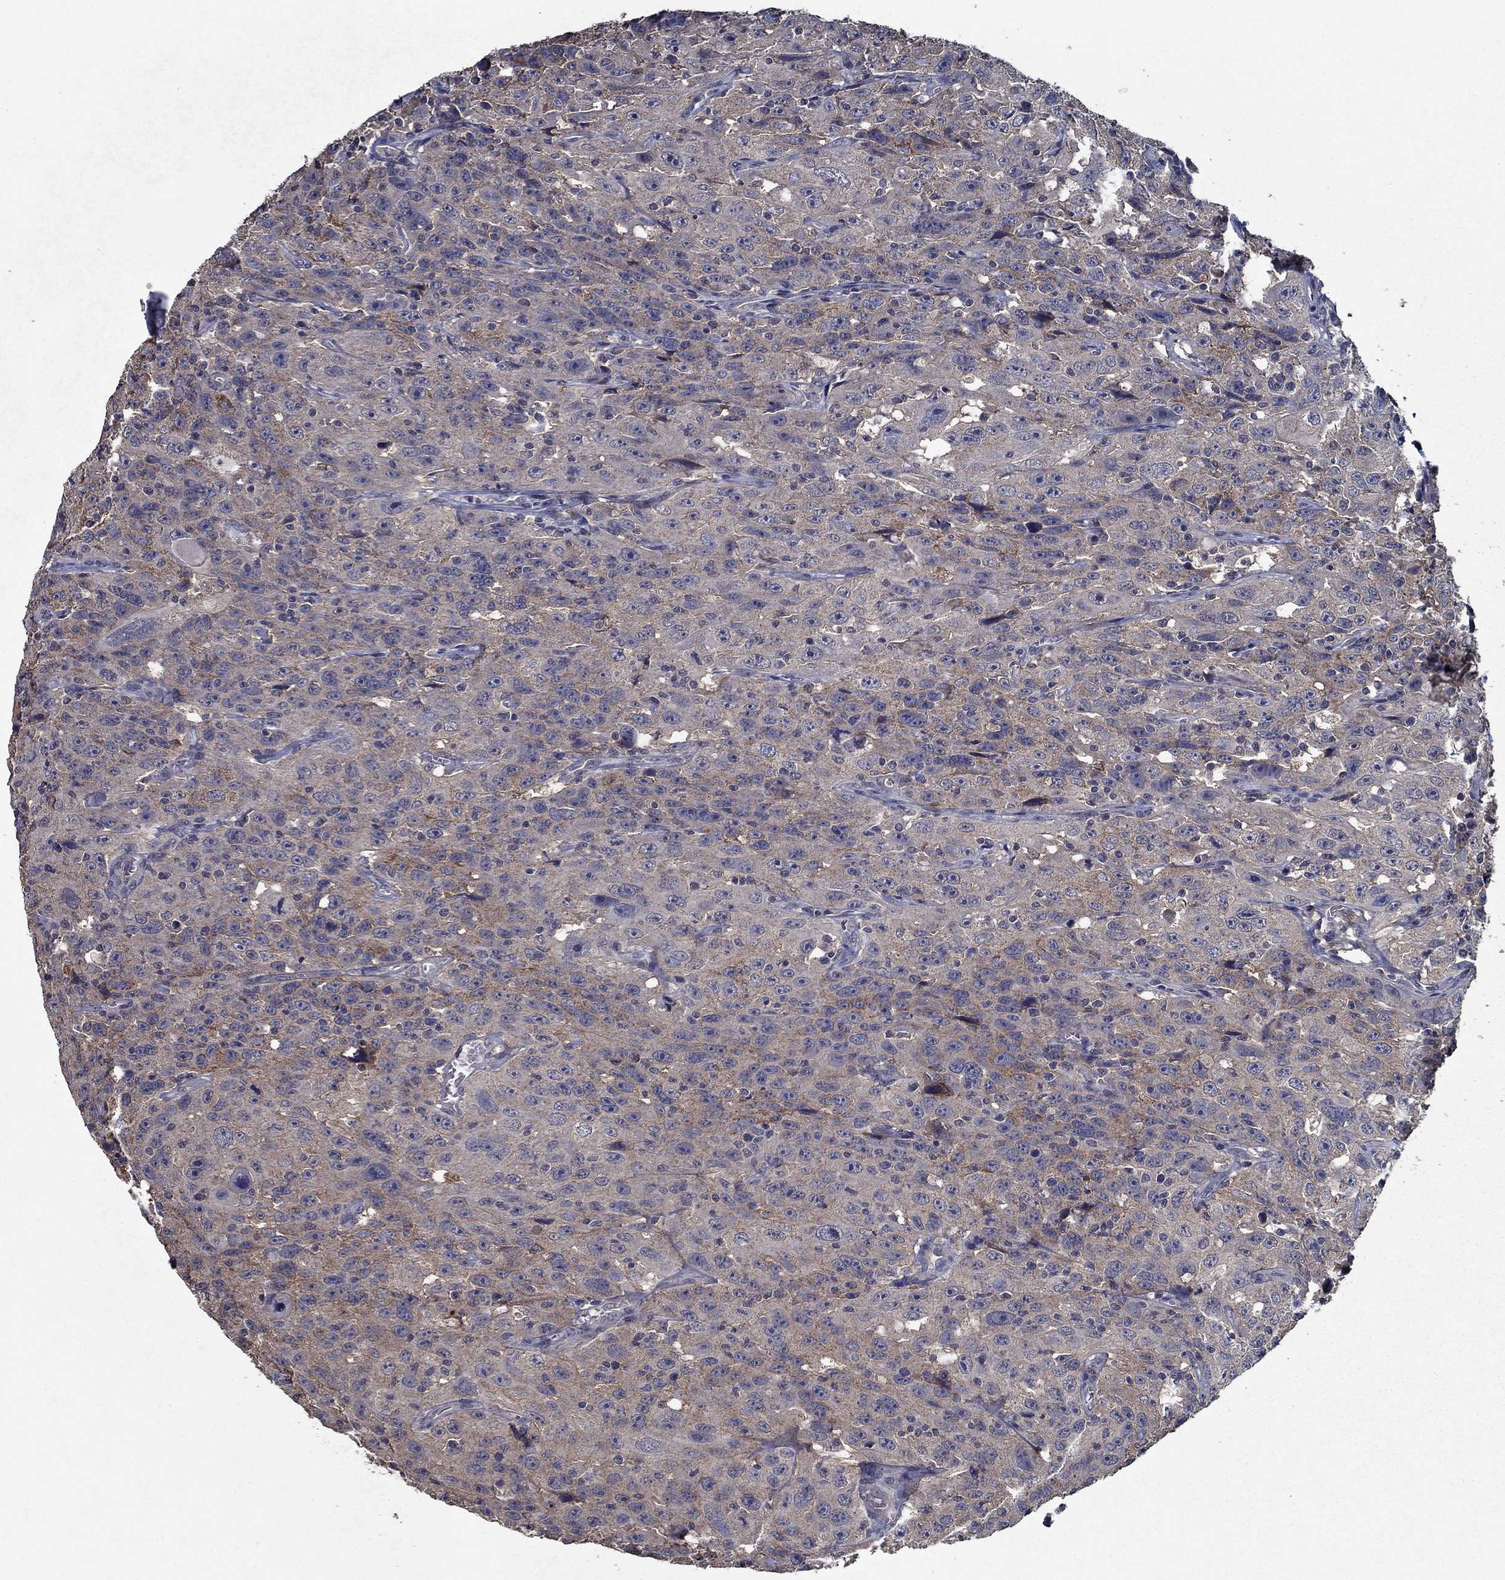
{"staining": {"intensity": "weak", "quantity": "25%-75%", "location": "cytoplasmic/membranous"}, "tissue": "urothelial cancer", "cell_type": "Tumor cells", "image_type": "cancer", "snomed": [{"axis": "morphology", "description": "Urothelial carcinoma, NOS"}, {"axis": "morphology", "description": "Urothelial carcinoma, High grade"}, {"axis": "topography", "description": "Urinary bladder"}], "caption": "Human urothelial cancer stained with a protein marker exhibits weak staining in tumor cells.", "gene": "SLC44A1", "patient": {"sex": "female", "age": 73}}